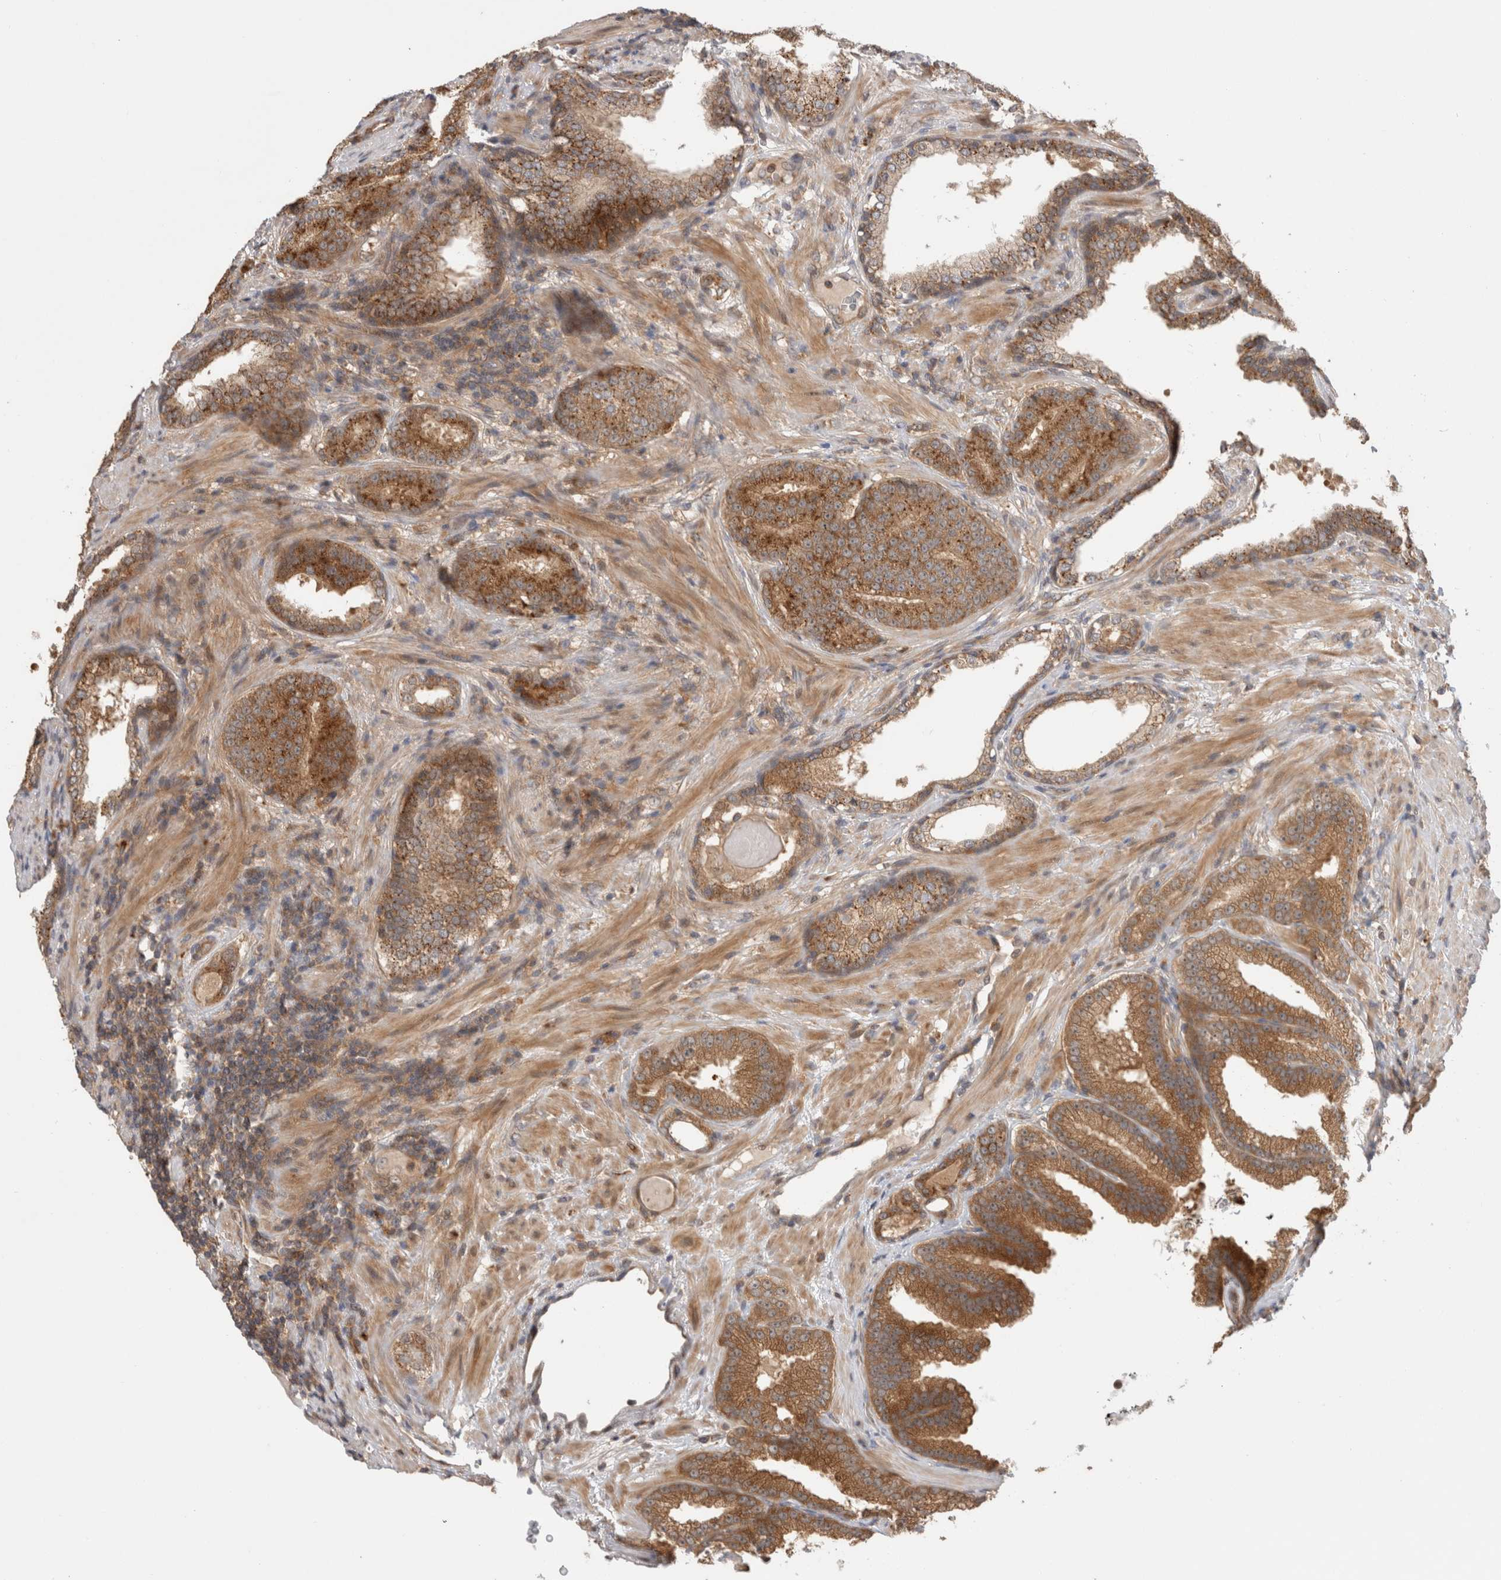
{"staining": {"intensity": "strong", "quantity": ">75%", "location": "cytoplasmic/membranous"}, "tissue": "prostate cancer", "cell_type": "Tumor cells", "image_type": "cancer", "snomed": [{"axis": "morphology", "description": "Adenocarcinoma, High grade"}, {"axis": "topography", "description": "Prostate"}], "caption": "Prostate cancer (high-grade adenocarcinoma) was stained to show a protein in brown. There is high levels of strong cytoplasmic/membranous expression in approximately >75% of tumor cells.", "gene": "VPS28", "patient": {"sex": "male", "age": 61}}